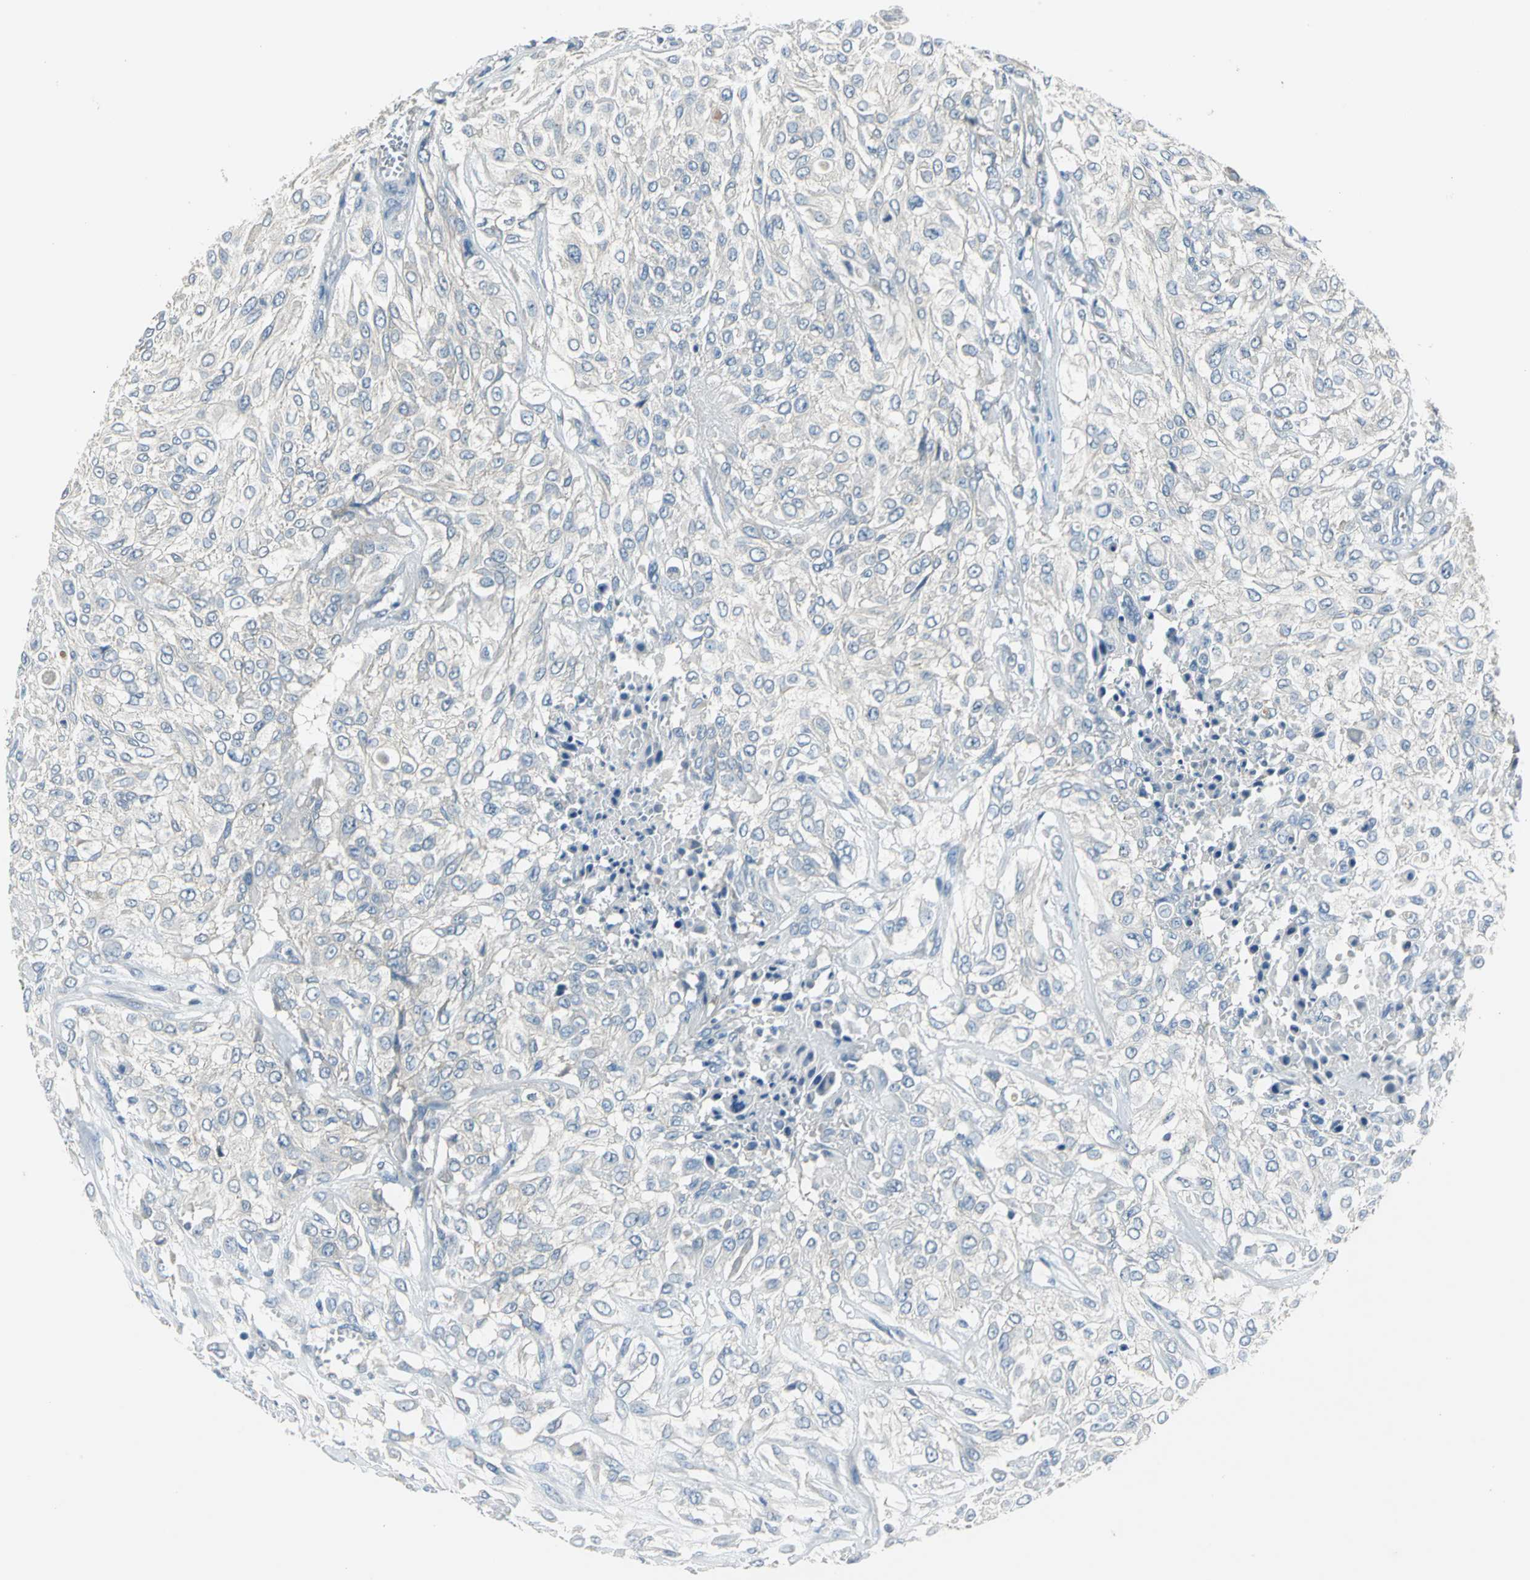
{"staining": {"intensity": "negative", "quantity": "none", "location": "none"}, "tissue": "urothelial cancer", "cell_type": "Tumor cells", "image_type": "cancer", "snomed": [{"axis": "morphology", "description": "Urothelial carcinoma, High grade"}, {"axis": "topography", "description": "Urinary bladder"}], "caption": "Tumor cells are negative for protein expression in human urothelial cancer.", "gene": "SLC16A7", "patient": {"sex": "male", "age": 57}}